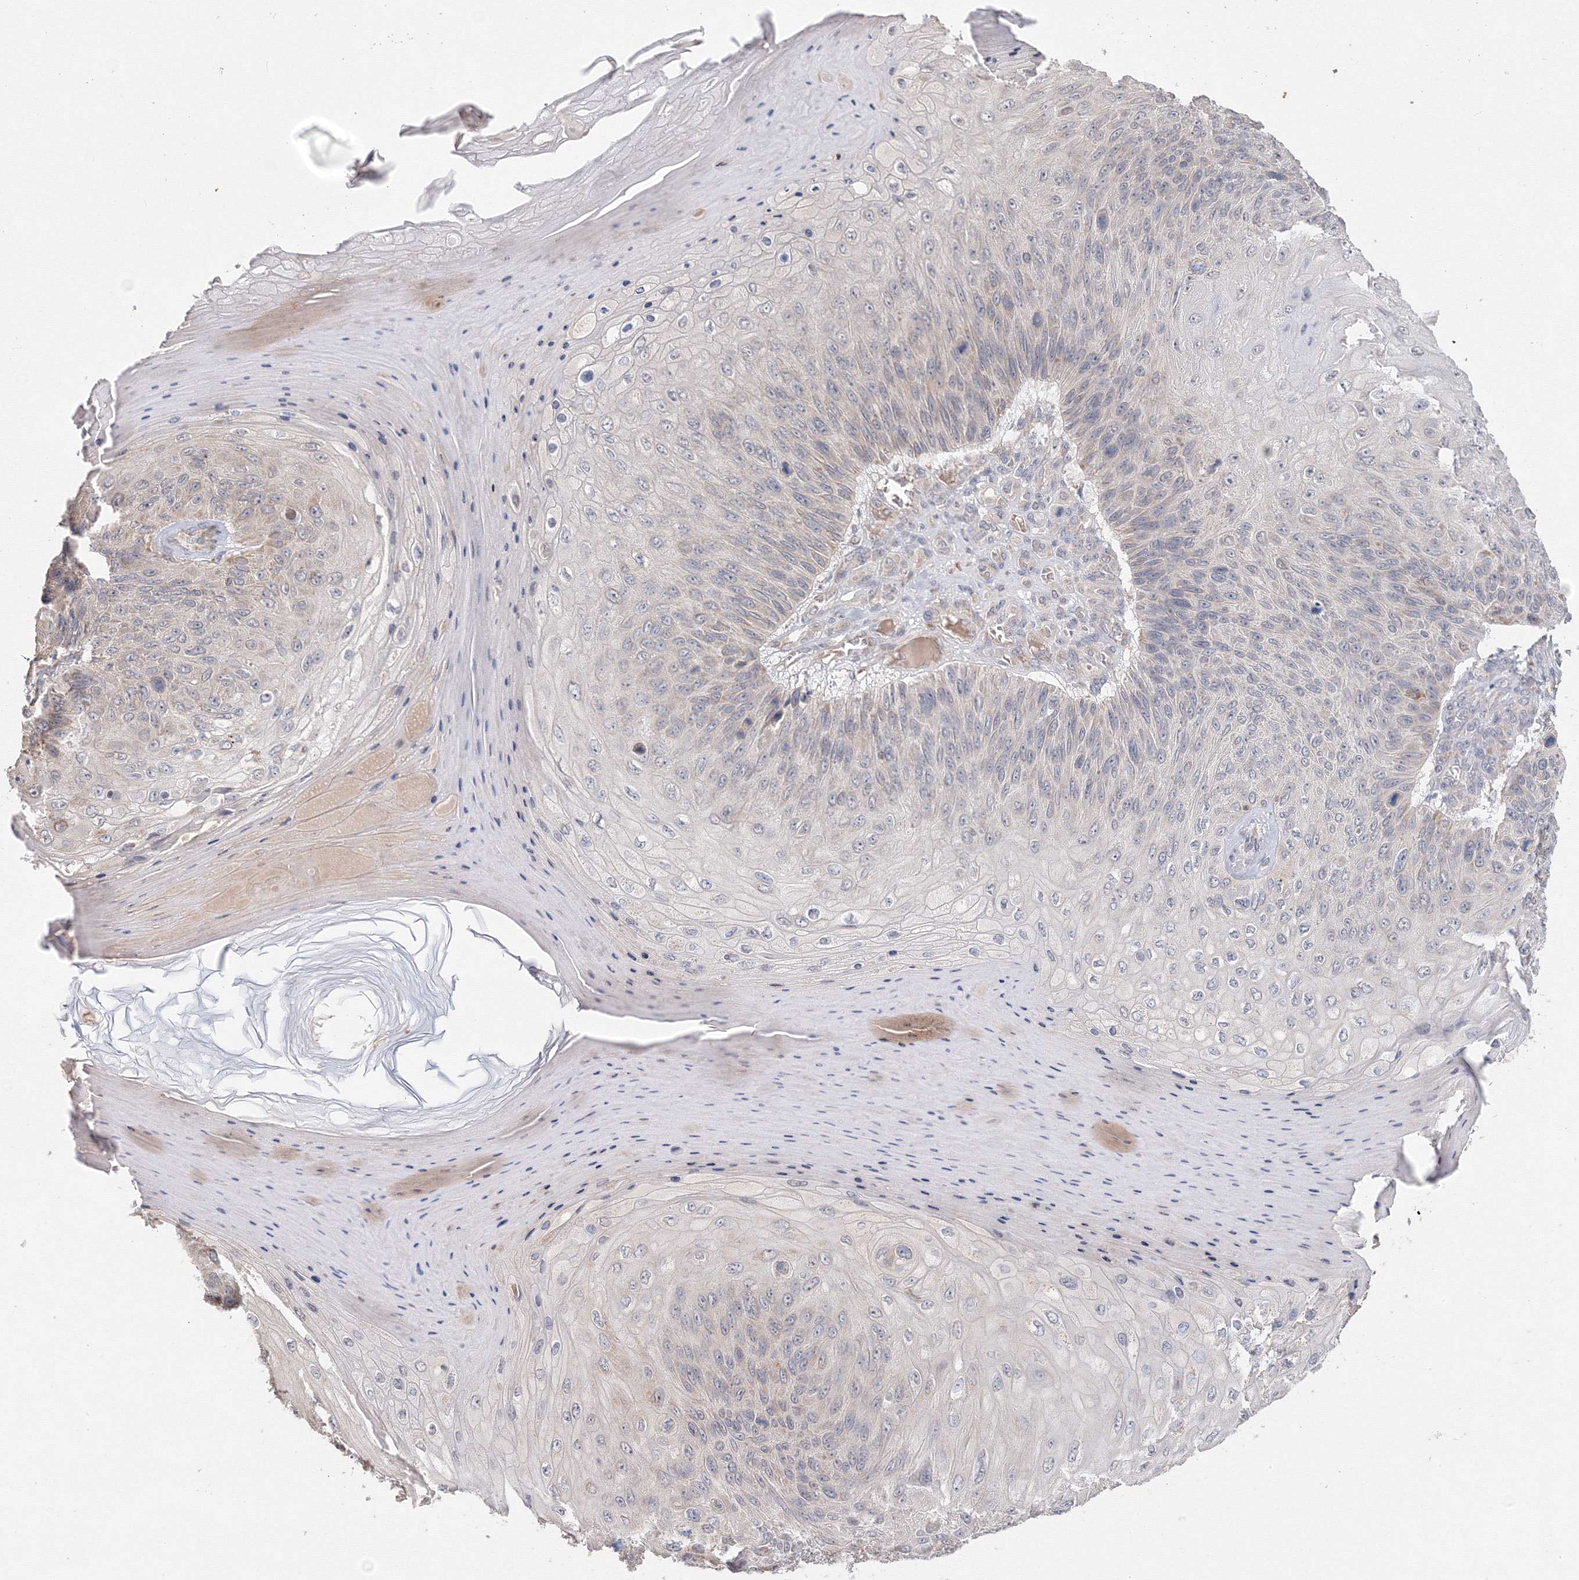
{"staining": {"intensity": "negative", "quantity": "none", "location": "none"}, "tissue": "skin cancer", "cell_type": "Tumor cells", "image_type": "cancer", "snomed": [{"axis": "morphology", "description": "Squamous cell carcinoma, NOS"}, {"axis": "topography", "description": "Skin"}], "caption": "This is an immunohistochemistry (IHC) image of human skin squamous cell carcinoma. There is no expression in tumor cells.", "gene": "DHRS12", "patient": {"sex": "female", "age": 88}}